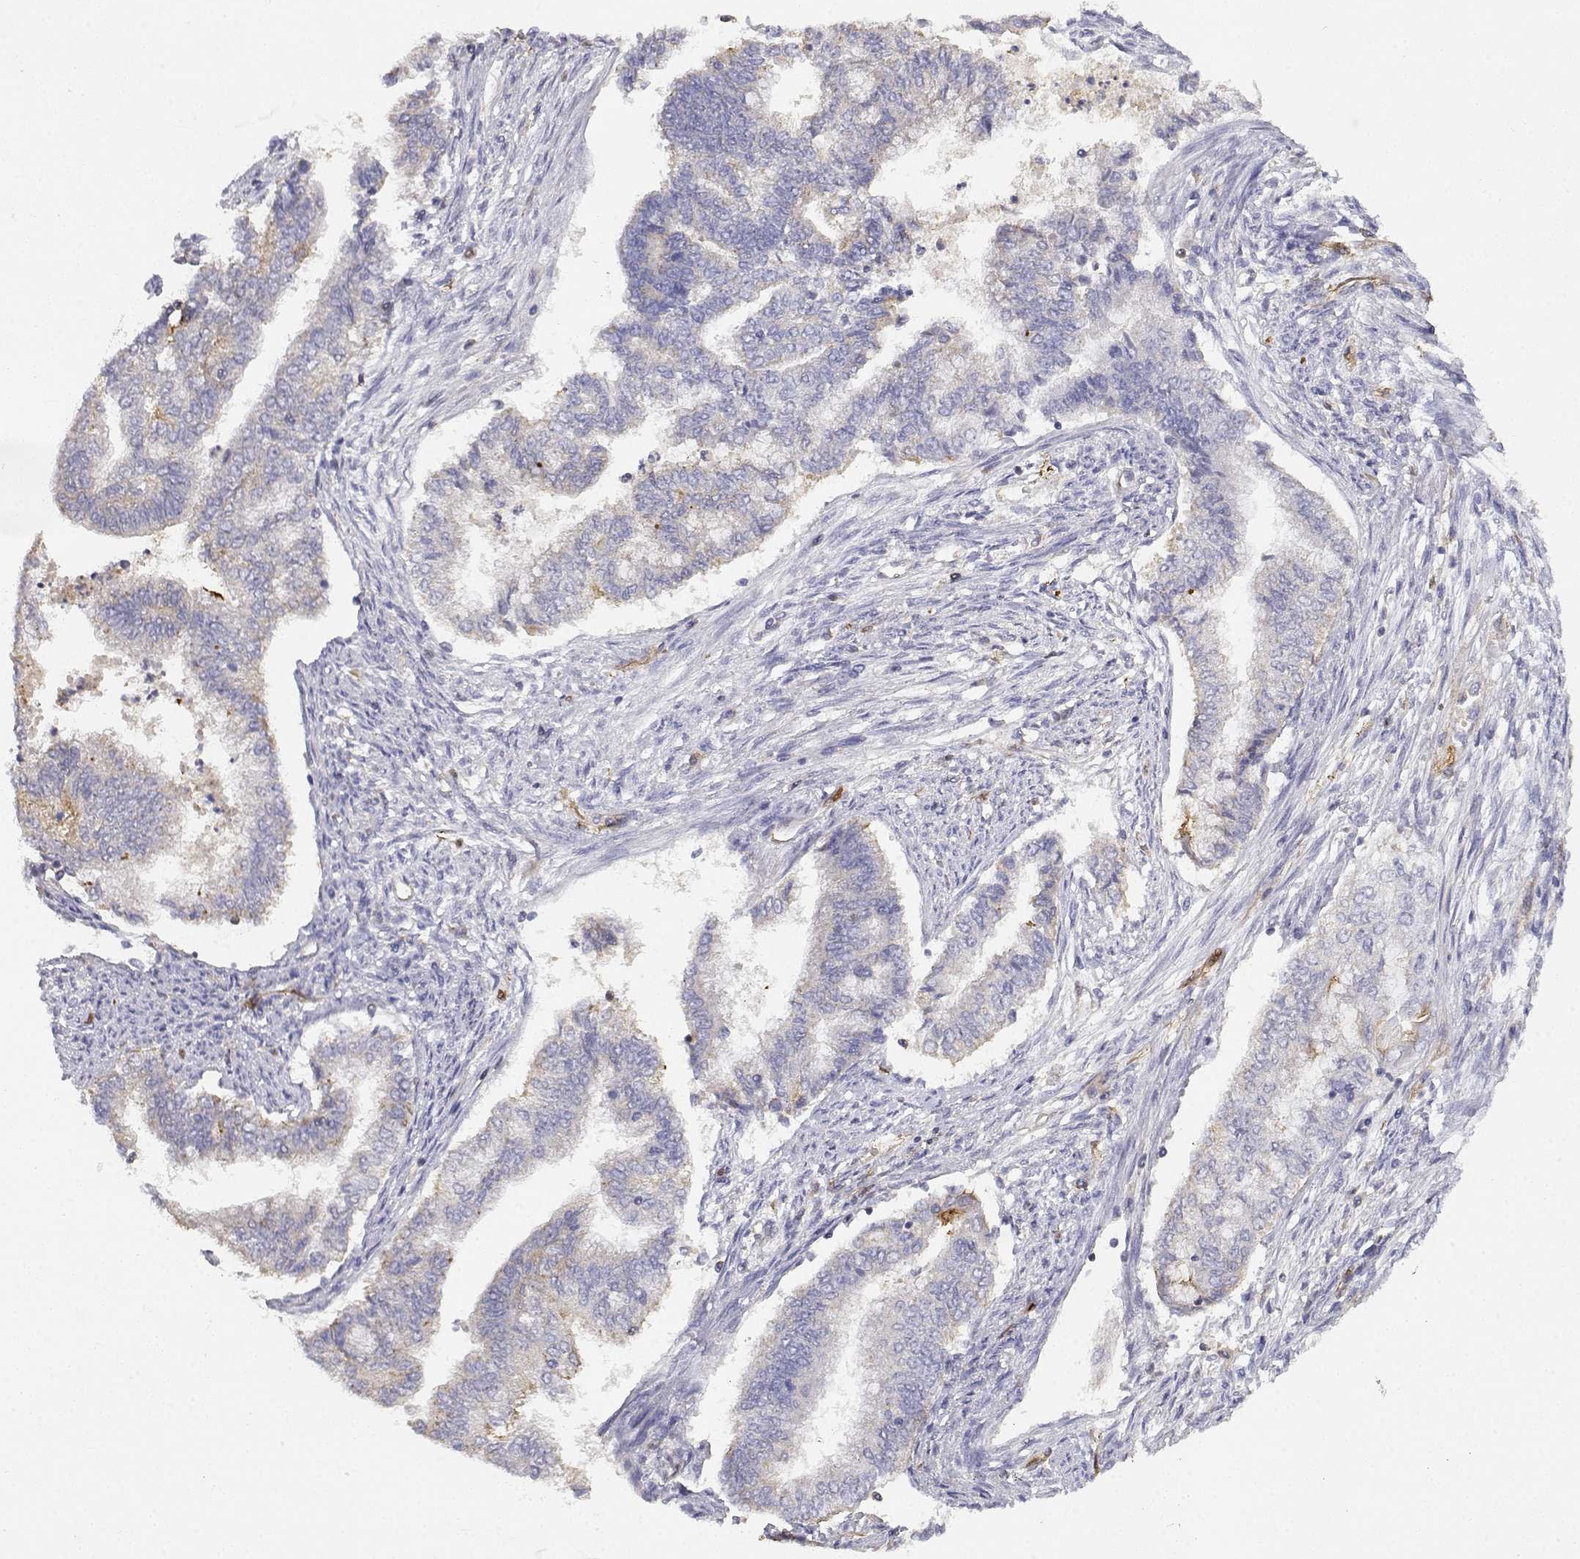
{"staining": {"intensity": "weak", "quantity": "<25%", "location": "cytoplasmic/membranous"}, "tissue": "endometrial cancer", "cell_type": "Tumor cells", "image_type": "cancer", "snomed": [{"axis": "morphology", "description": "Adenocarcinoma, NOS"}, {"axis": "topography", "description": "Endometrium"}], "caption": "The immunohistochemistry histopathology image has no significant expression in tumor cells of adenocarcinoma (endometrial) tissue.", "gene": "ADA", "patient": {"sex": "female", "age": 65}}